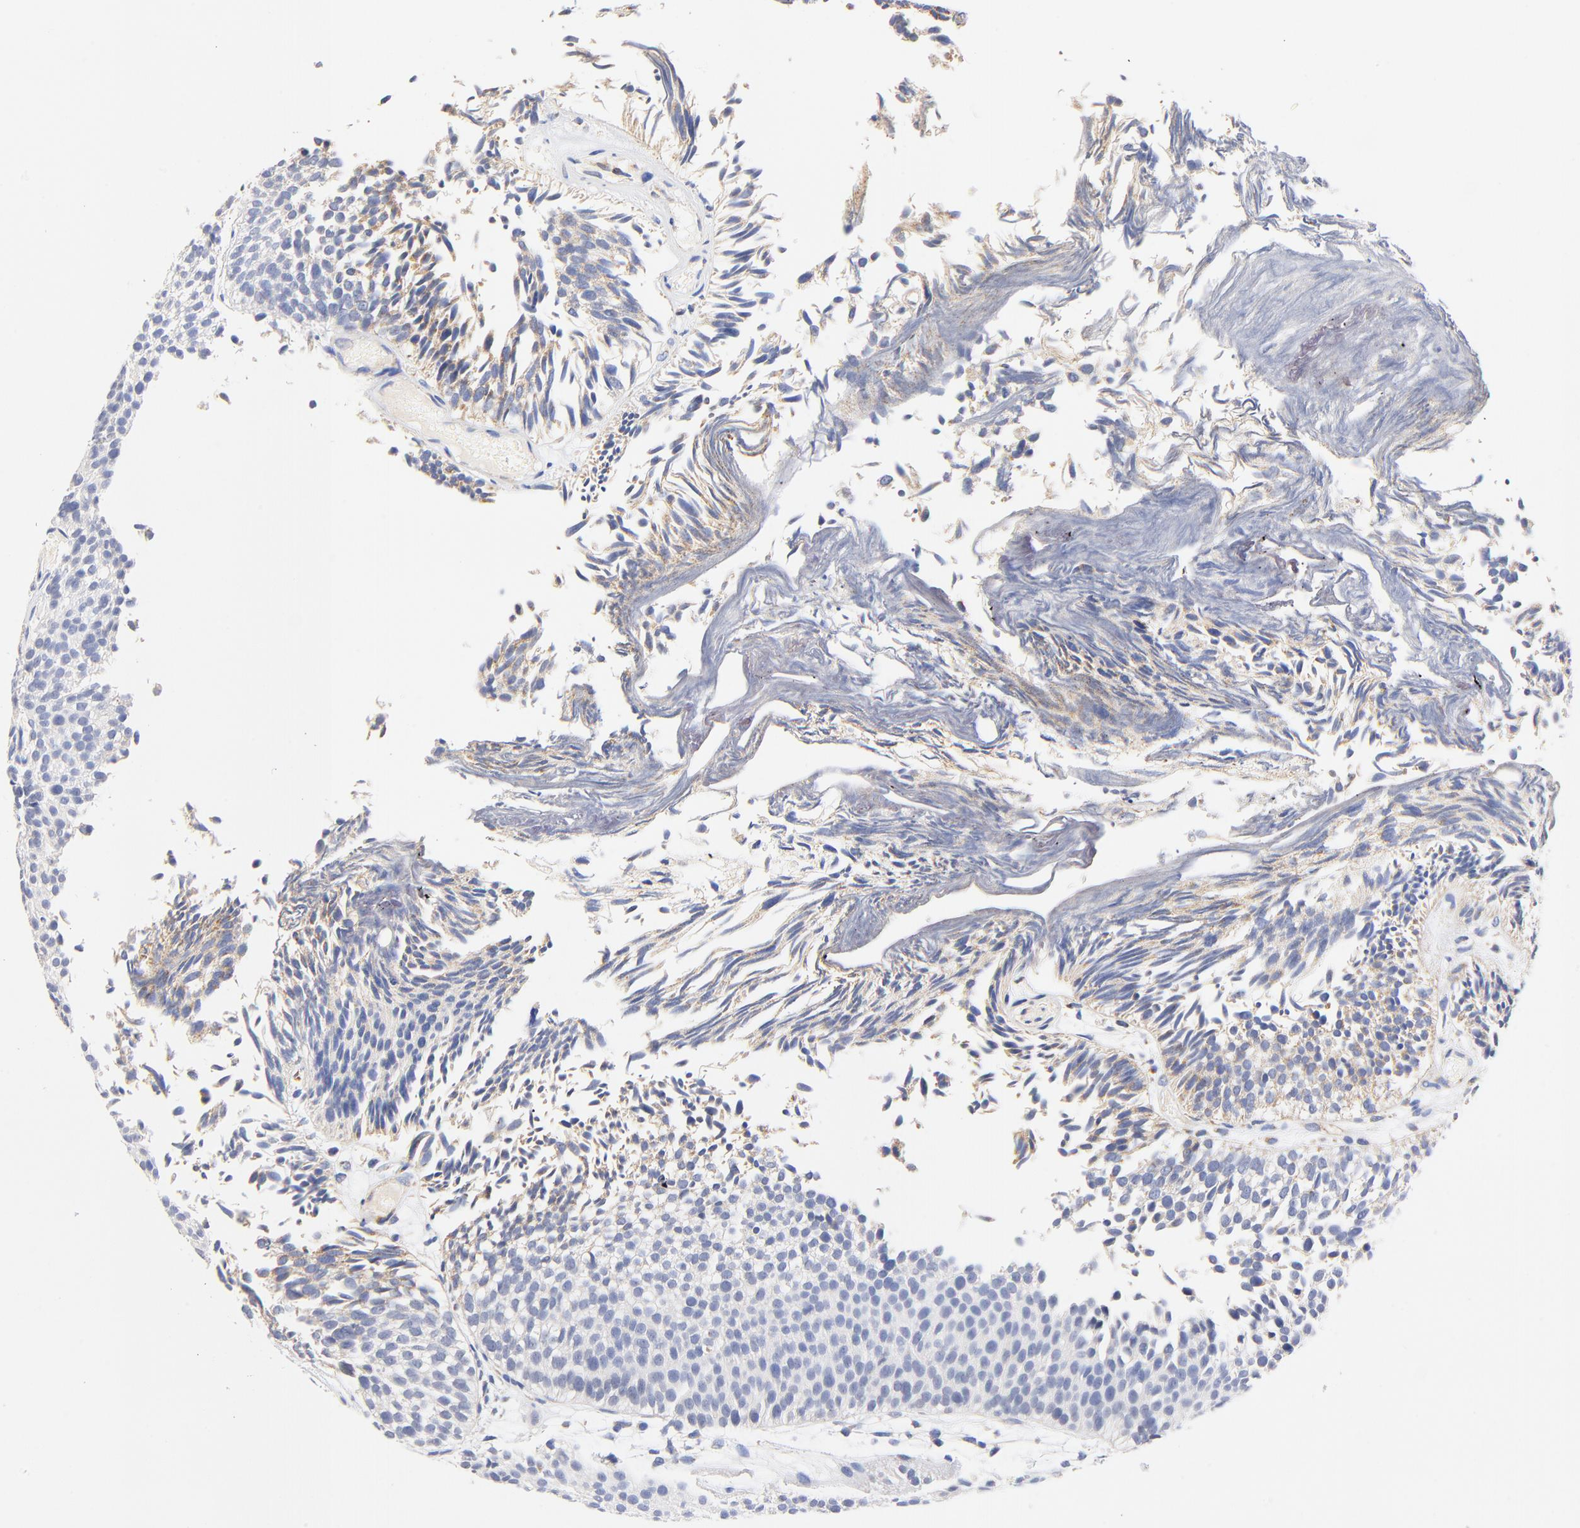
{"staining": {"intensity": "weak", "quantity": "25%-75%", "location": "cytoplasmic/membranous"}, "tissue": "urothelial cancer", "cell_type": "Tumor cells", "image_type": "cancer", "snomed": [{"axis": "morphology", "description": "Urothelial carcinoma, Low grade"}, {"axis": "topography", "description": "Urinary bladder"}], "caption": "The histopathology image shows staining of urothelial cancer, revealing weak cytoplasmic/membranous protein staining (brown color) within tumor cells. (Brightfield microscopy of DAB IHC at high magnification).", "gene": "ATP5F1D", "patient": {"sex": "male", "age": 84}}